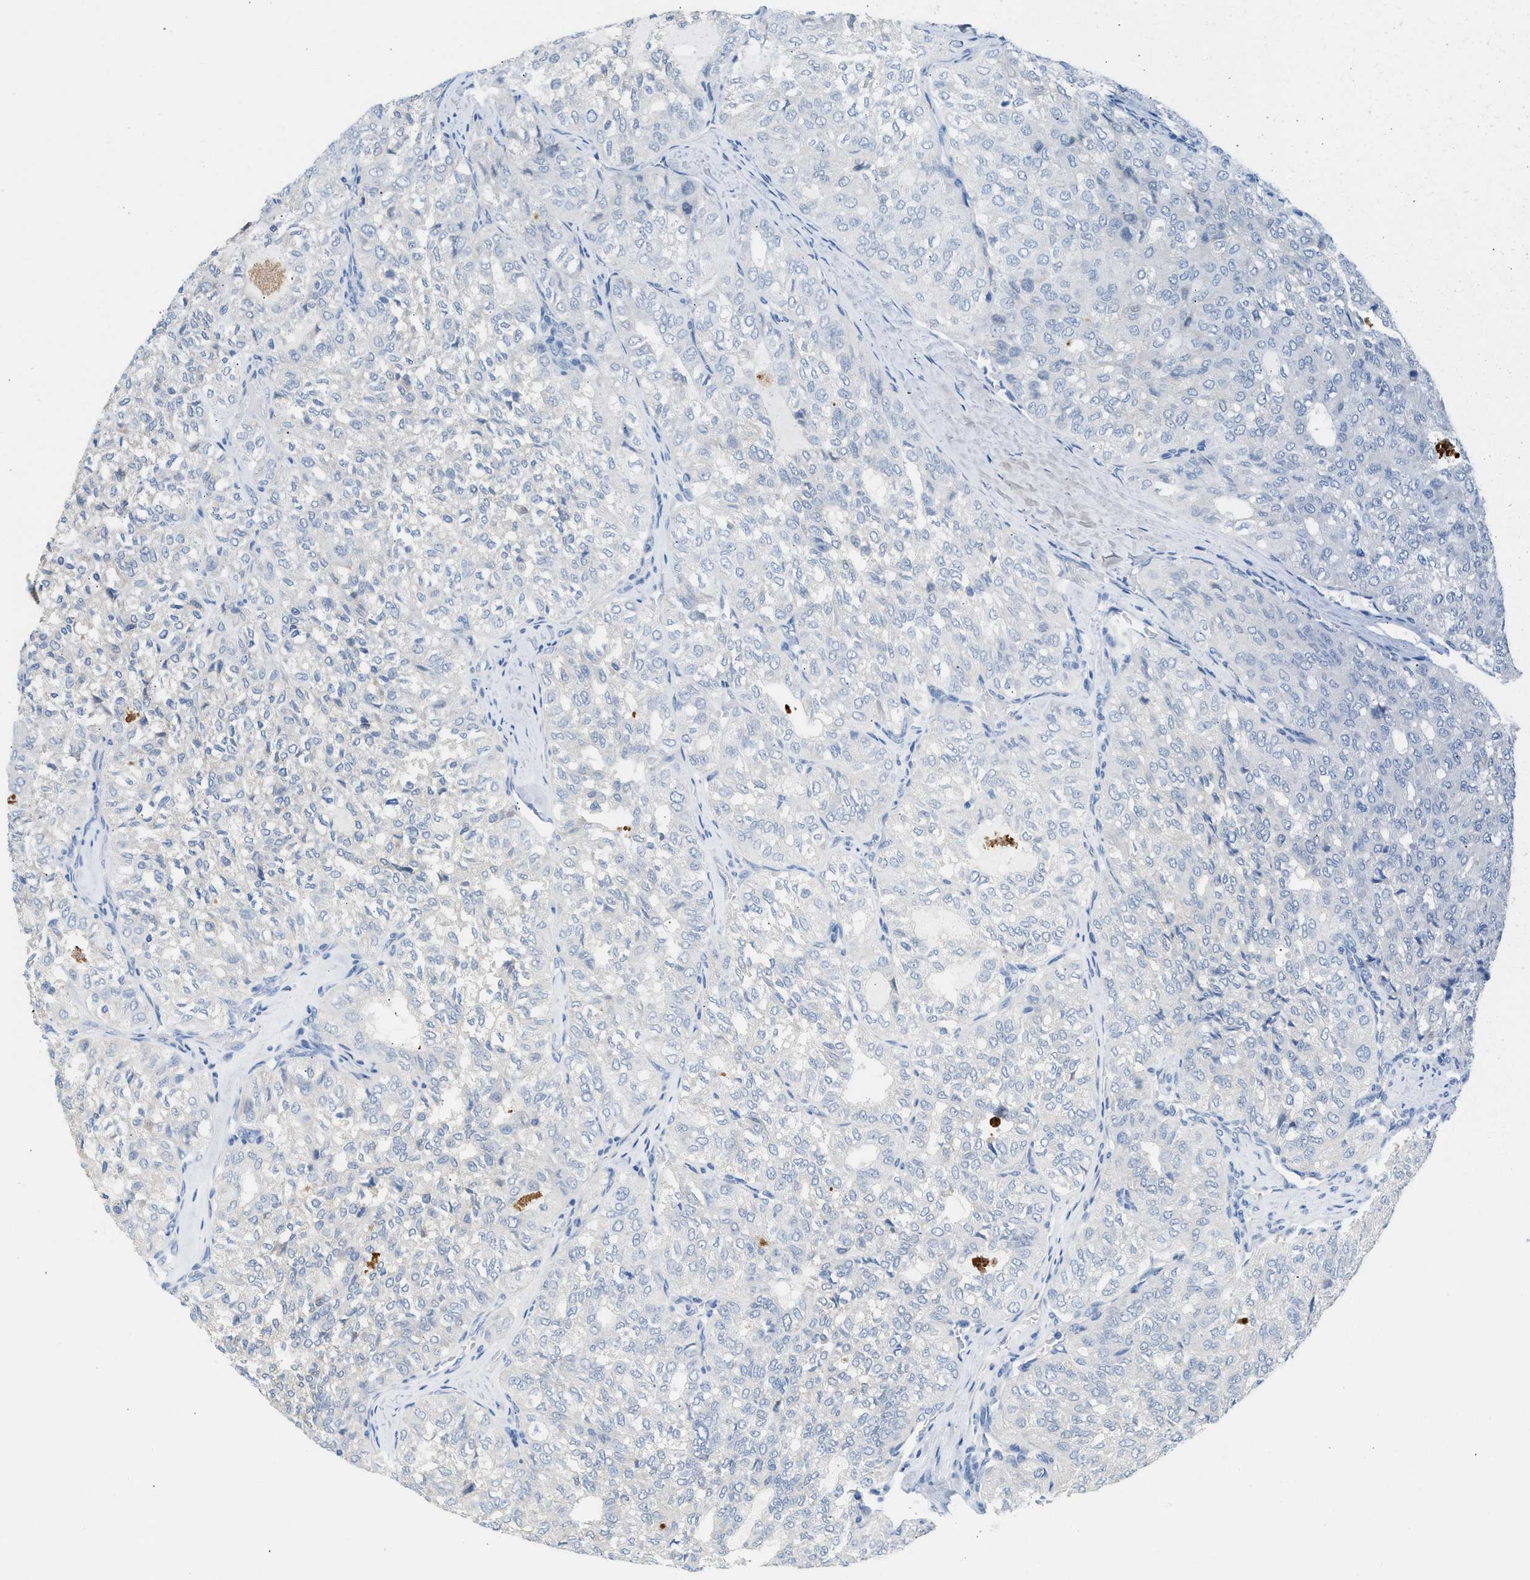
{"staining": {"intensity": "negative", "quantity": "none", "location": "none"}, "tissue": "thyroid cancer", "cell_type": "Tumor cells", "image_type": "cancer", "snomed": [{"axis": "morphology", "description": "Follicular adenoma carcinoma, NOS"}, {"axis": "topography", "description": "Thyroid gland"}], "caption": "Human follicular adenoma carcinoma (thyroid) stained for a protein using immunohistochemistry reveals no staining in tumor cells.", "gene": "SPAM1", "patient": {"sex": "male", "age": 75}}